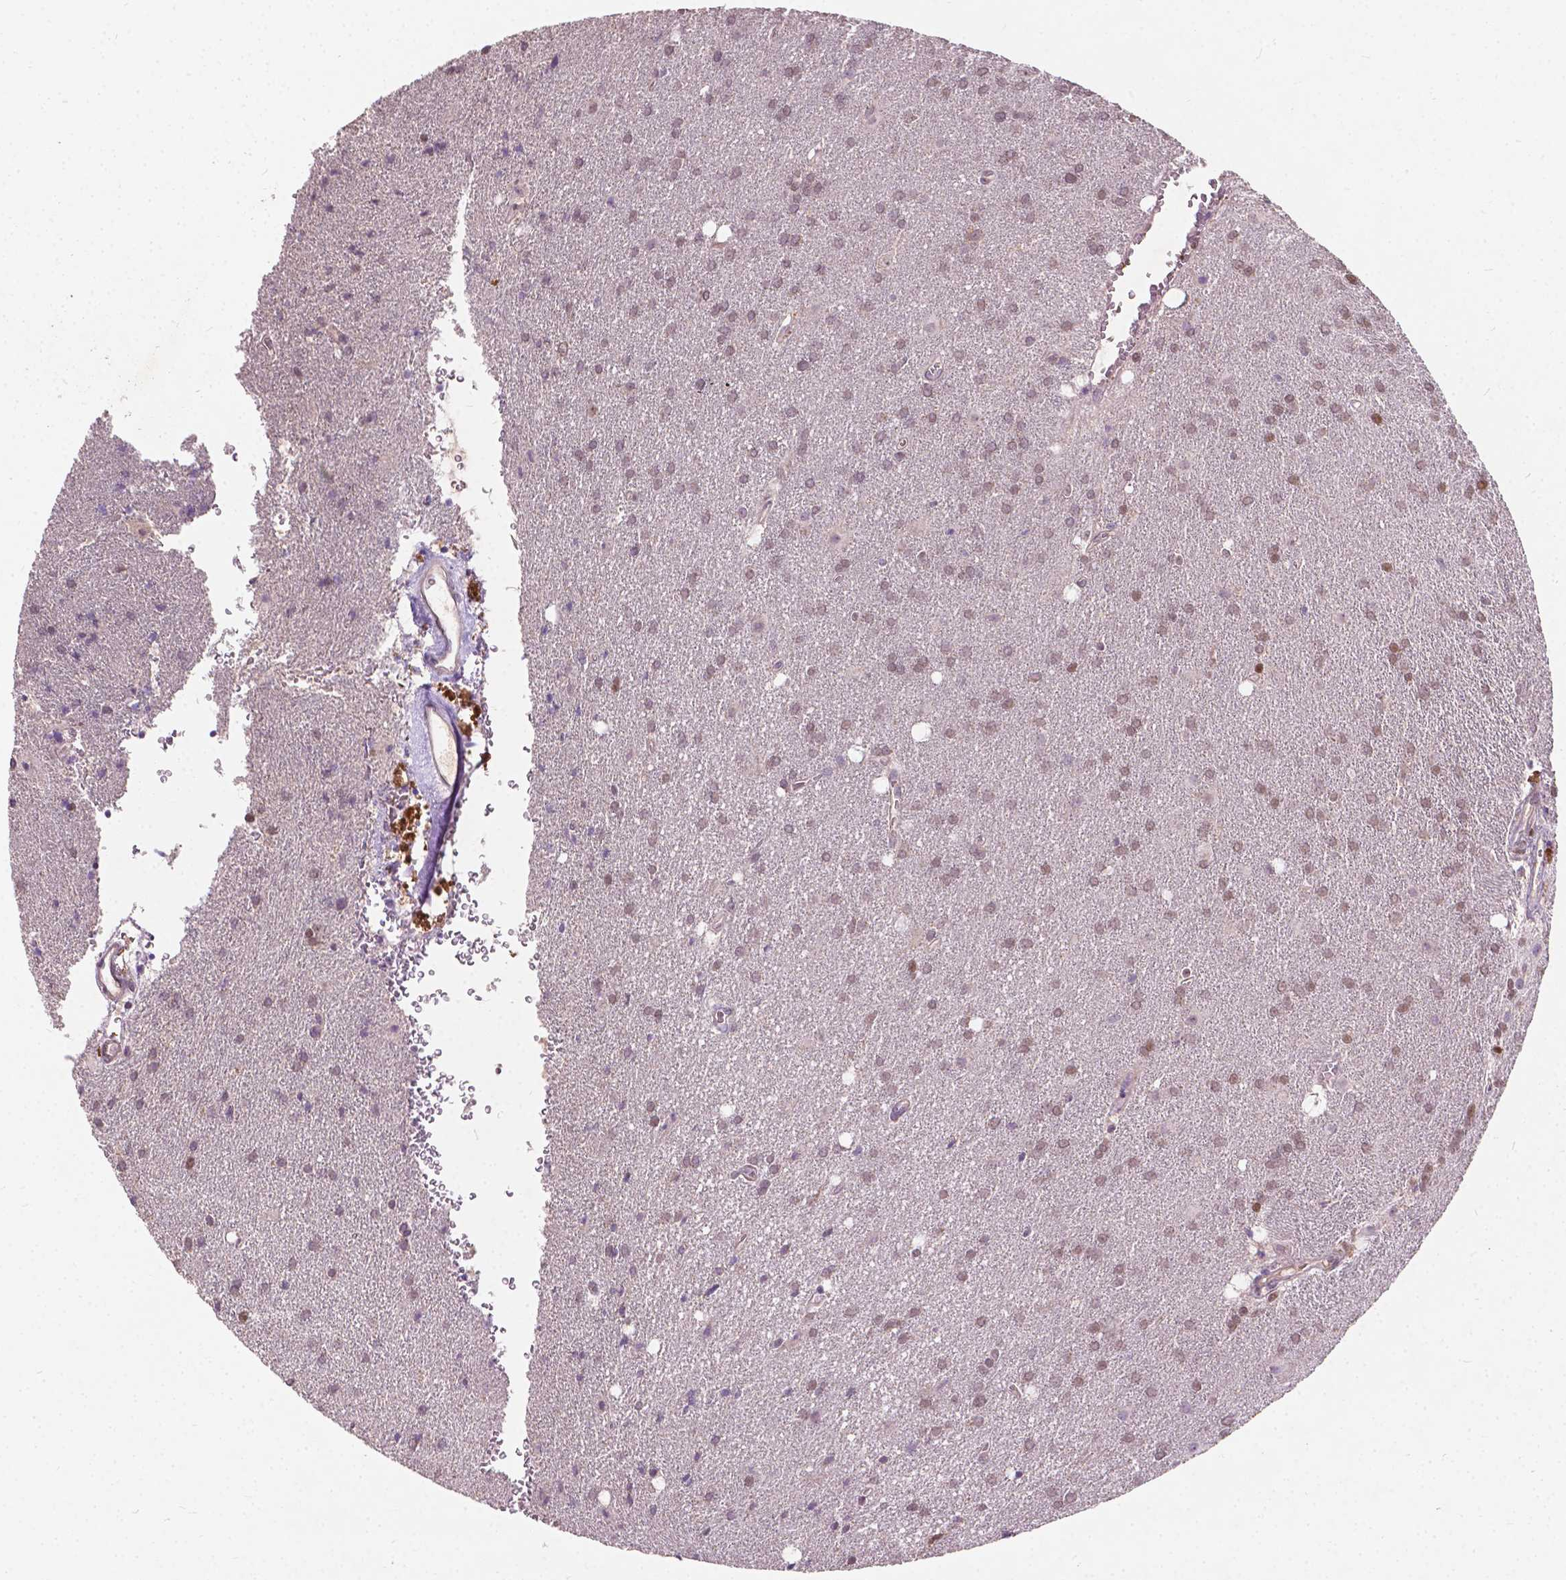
{"staining": {"intensity": "moderate", "quantity": "25%-75%", "location": "nuclear"}, "tissue": "glioma", "cell_type": "Tumor cells", "image_type": "cancer", "snomed": [{"axis": "morphology", "description": "Glioma, malignant, Low grade"}, {"axis": "topography", "description": "Brain"}], "caption": "Tumor cells exhibit medium levels of moderate nuclear positivity in about 25%-75% of cells in human glioma.", "gene": "DUSP16", "patient": {"sex": "male", "age": 58}}